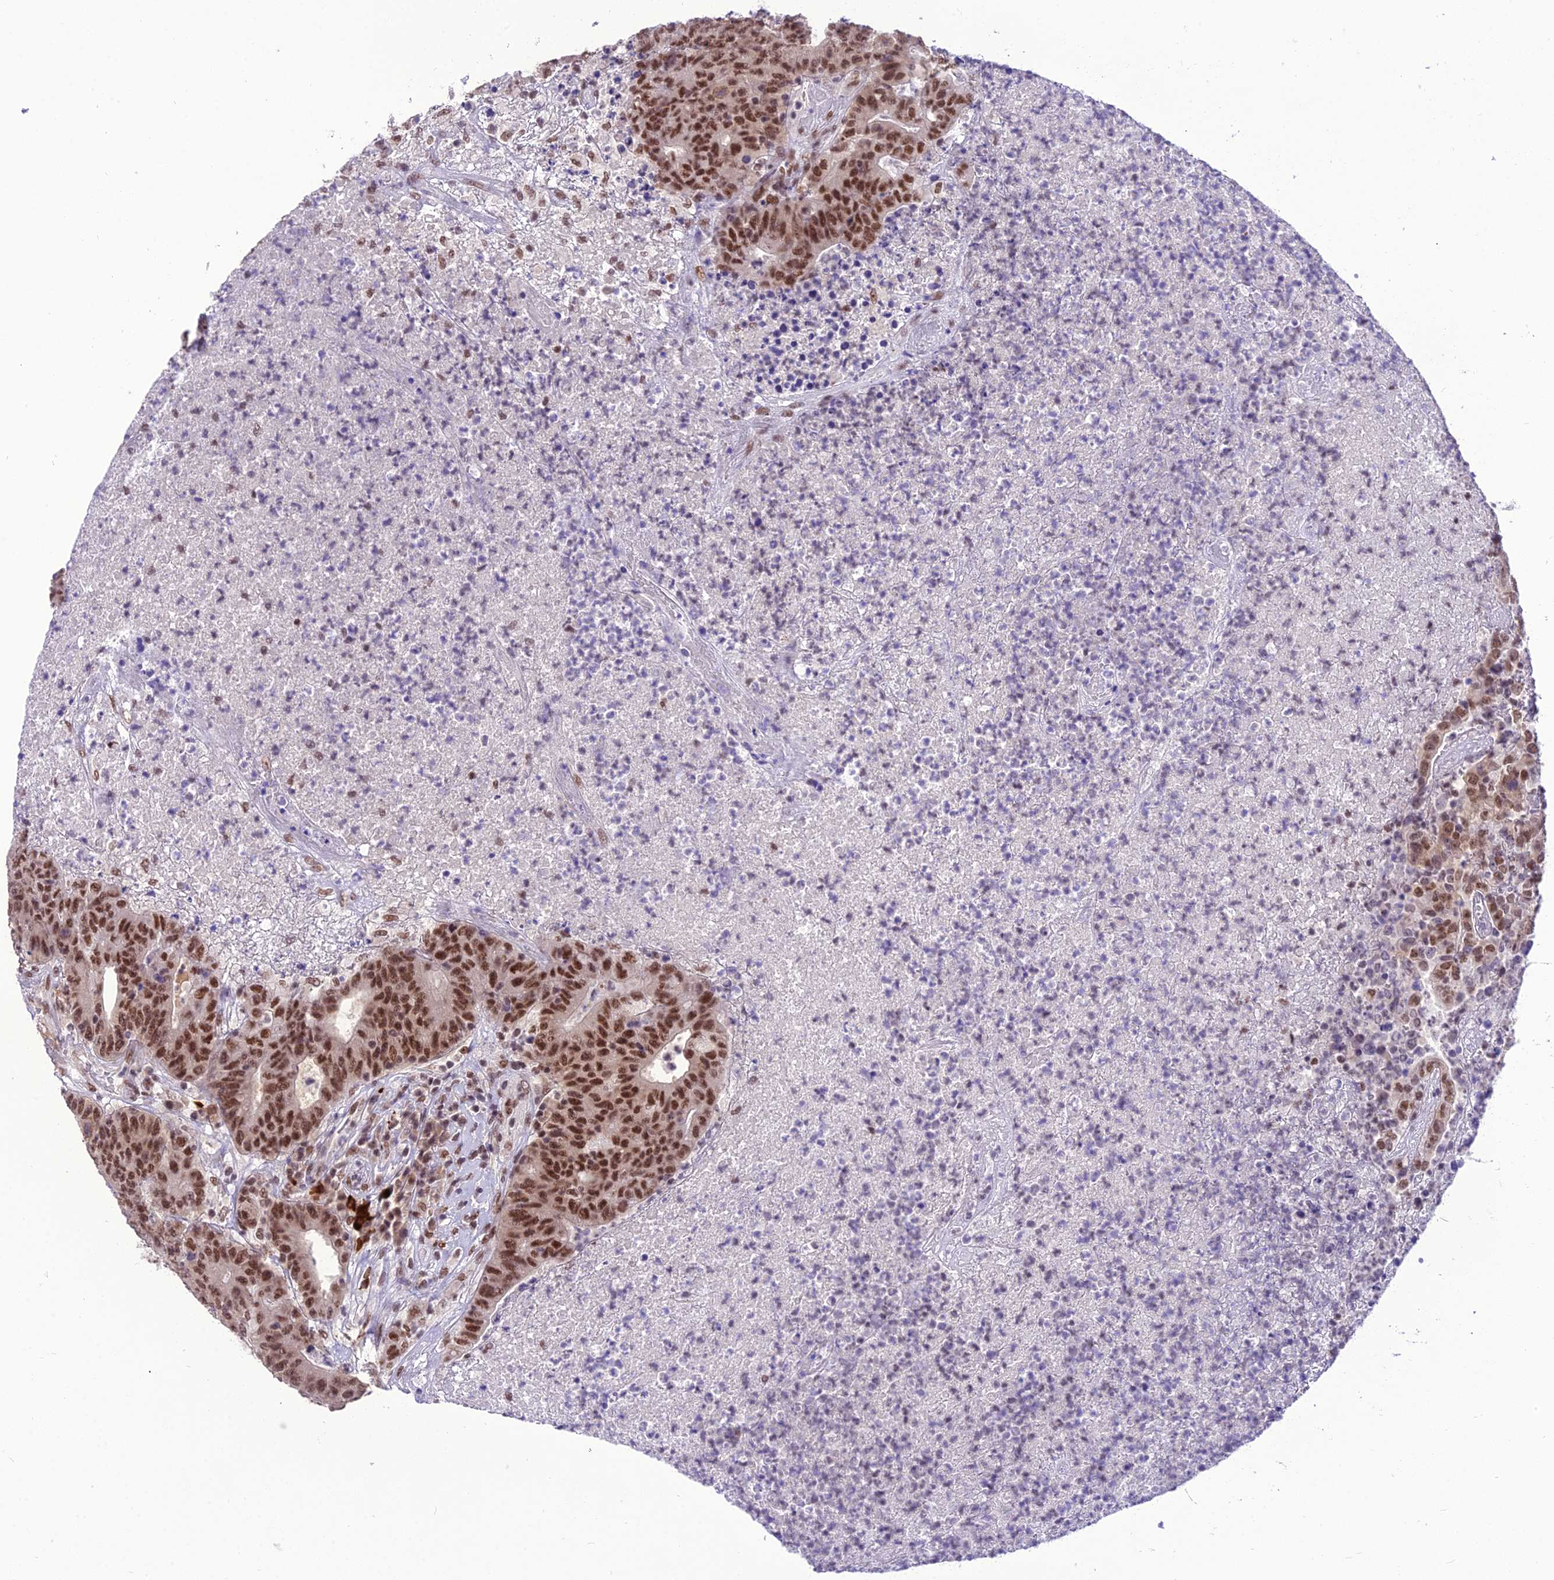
{"staining": {"intensity": "strong", "quantity": ">75%", "location": "nuclear"}, "tissue": "colorectal cancer", "cell_type": "Tumor cells", "image_type": "cancer", "snomed": [{"axis": "morphology", "description": "Adenocarcinoma, NOS"}, {"axis": "topography", "description": "Colon"}], "caption": "The photomicrograph displays immunohistochemical staining of colorectal cancer (adenocarcinoma). There is strong nuclear staining is appreciated in about >75% of tumor cells.", "gene": "SH3RF3", "patient": {"sex": "female", "age": 75}}